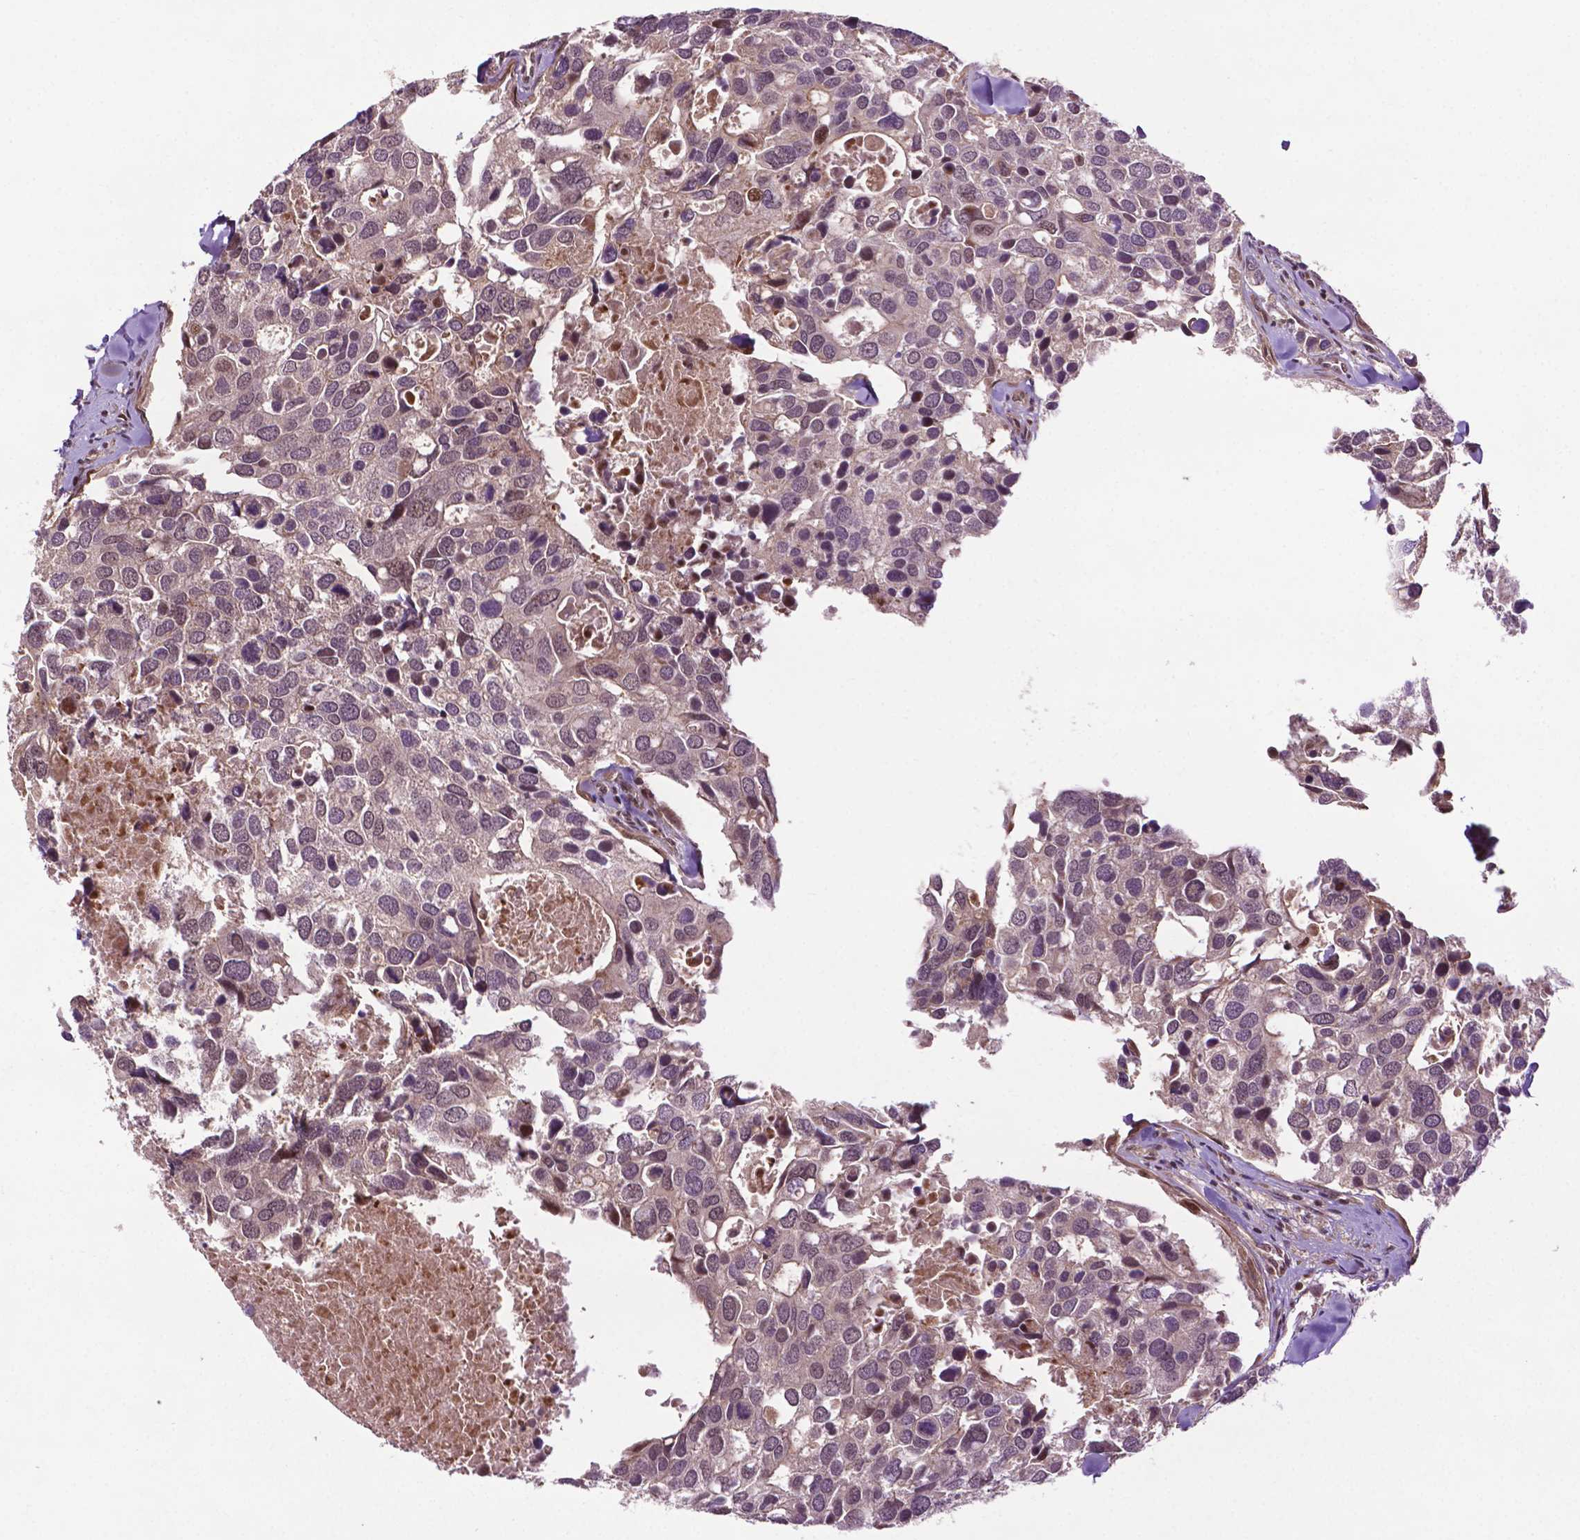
{"staining": {"intensity": "weak", "quantity": "<25%", "location": "nuclear"}, "tissue": "breast cancer", "cell_type": "Tumor cells", "image_type": "cancer", "snomed": [{"axis": "morphology", "description": "Duct carcinoma"}, {"axis": "topography", "description": "Breast"}], "caption": "Protein analysis of infiltrating ductal carcinoma (breast) demonstrates no significant positivity in tumor cells. (DAB (3,3'-diaminobenzidine) immunohistochemistry with hematoxylin counter stain).", "gene": "TMX2", "patient": {"sex": "female", "age": 83}}